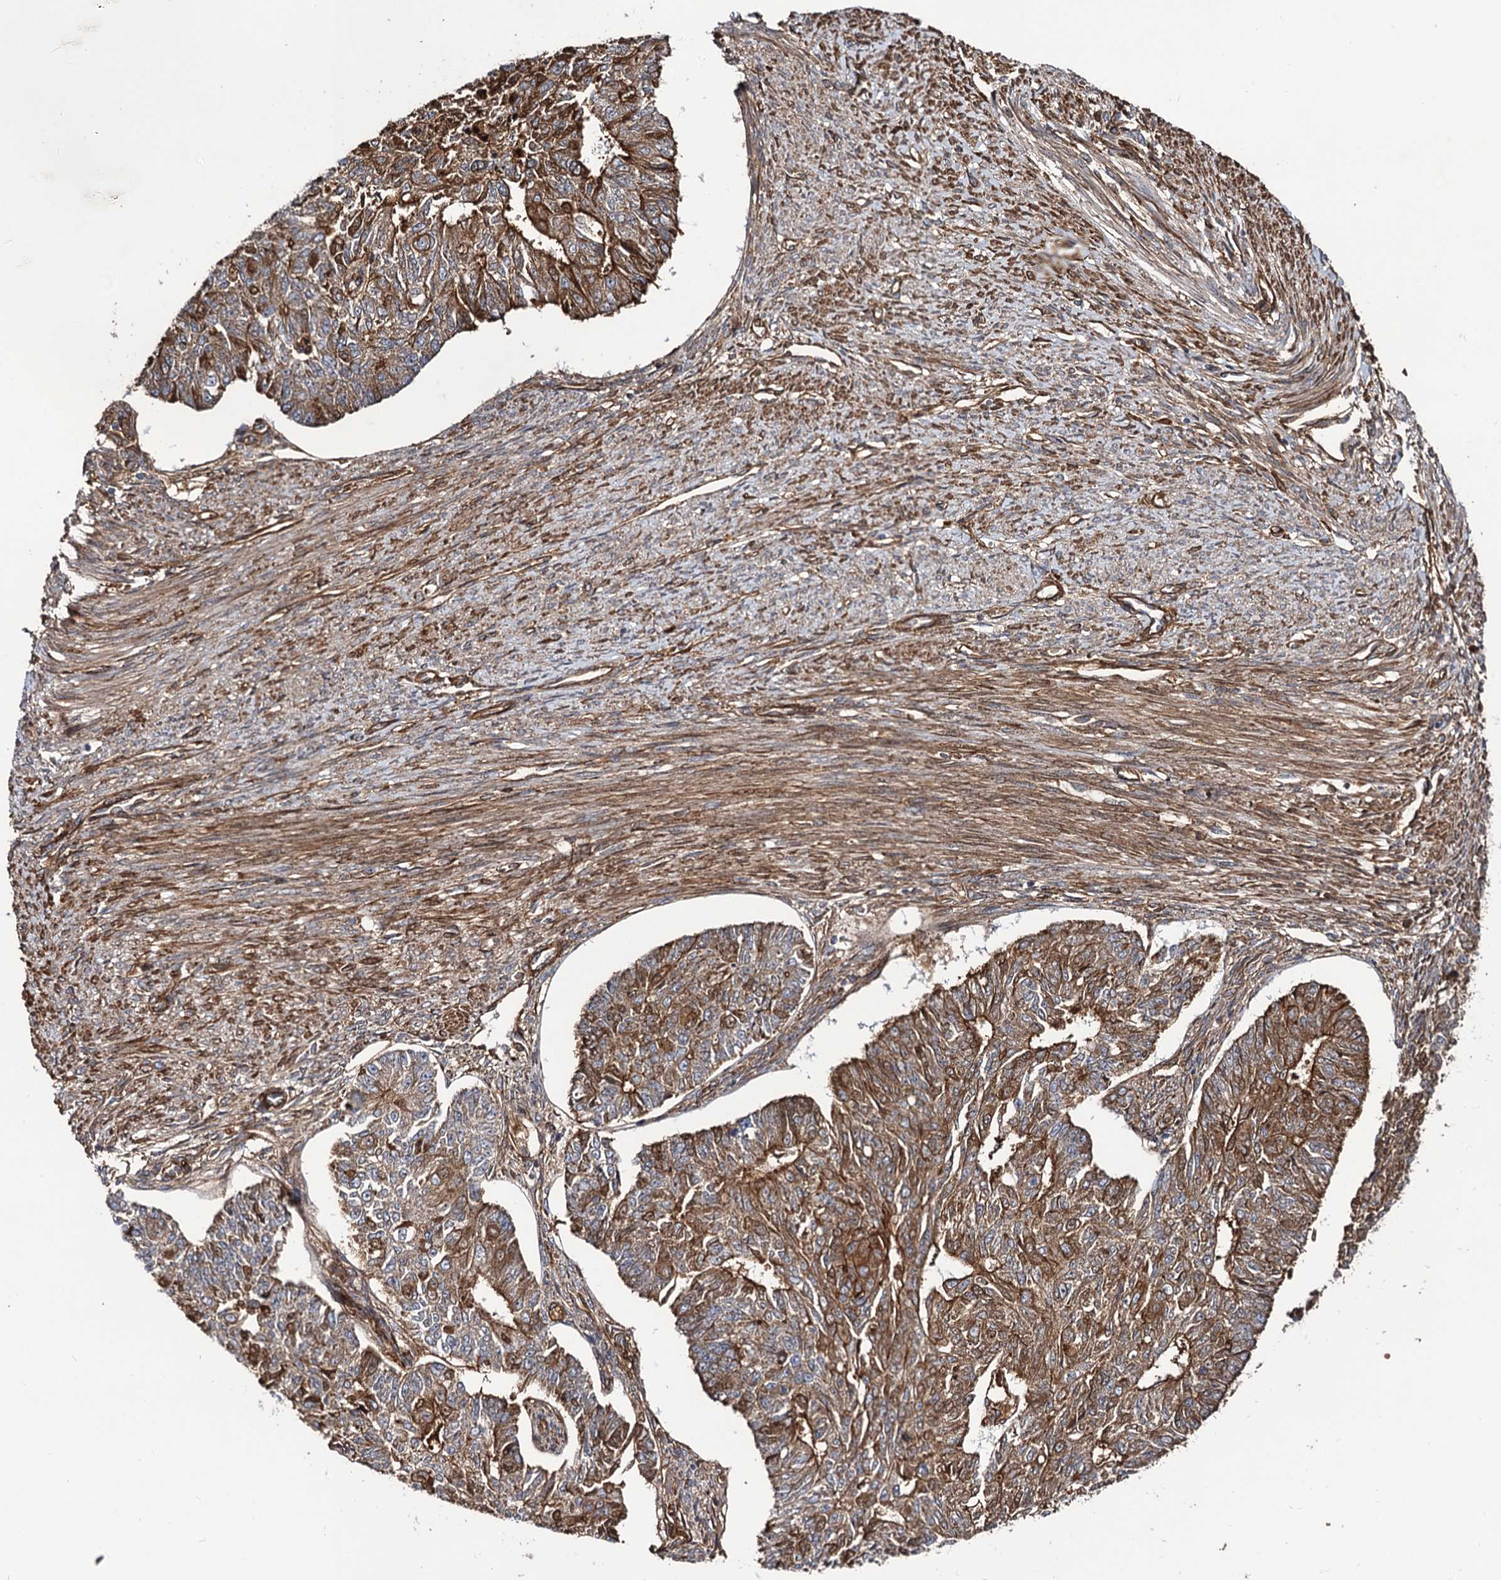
{"staining": {"intensity": "moderate", "quantity": ">75%", "location": "cytoplasmic/membranous"}, "tissue": "endometrial cancer", "cell_type": "Tumor cells", "image_type": "cancer", "snomed": [{"axis": "morphology", "description": "Adenocarcinoma, NOS"}, {"axis": "topography", "description": "Endometrium"}], "caption": "Immunohistochemical staining of human endometrial cancer demonstrates moderate cytoplasmic/membranous protein staining in approximately >75% of tumor cells.", "gene": "CIP2A", "patient": {"sex": "female", "age": 32}}